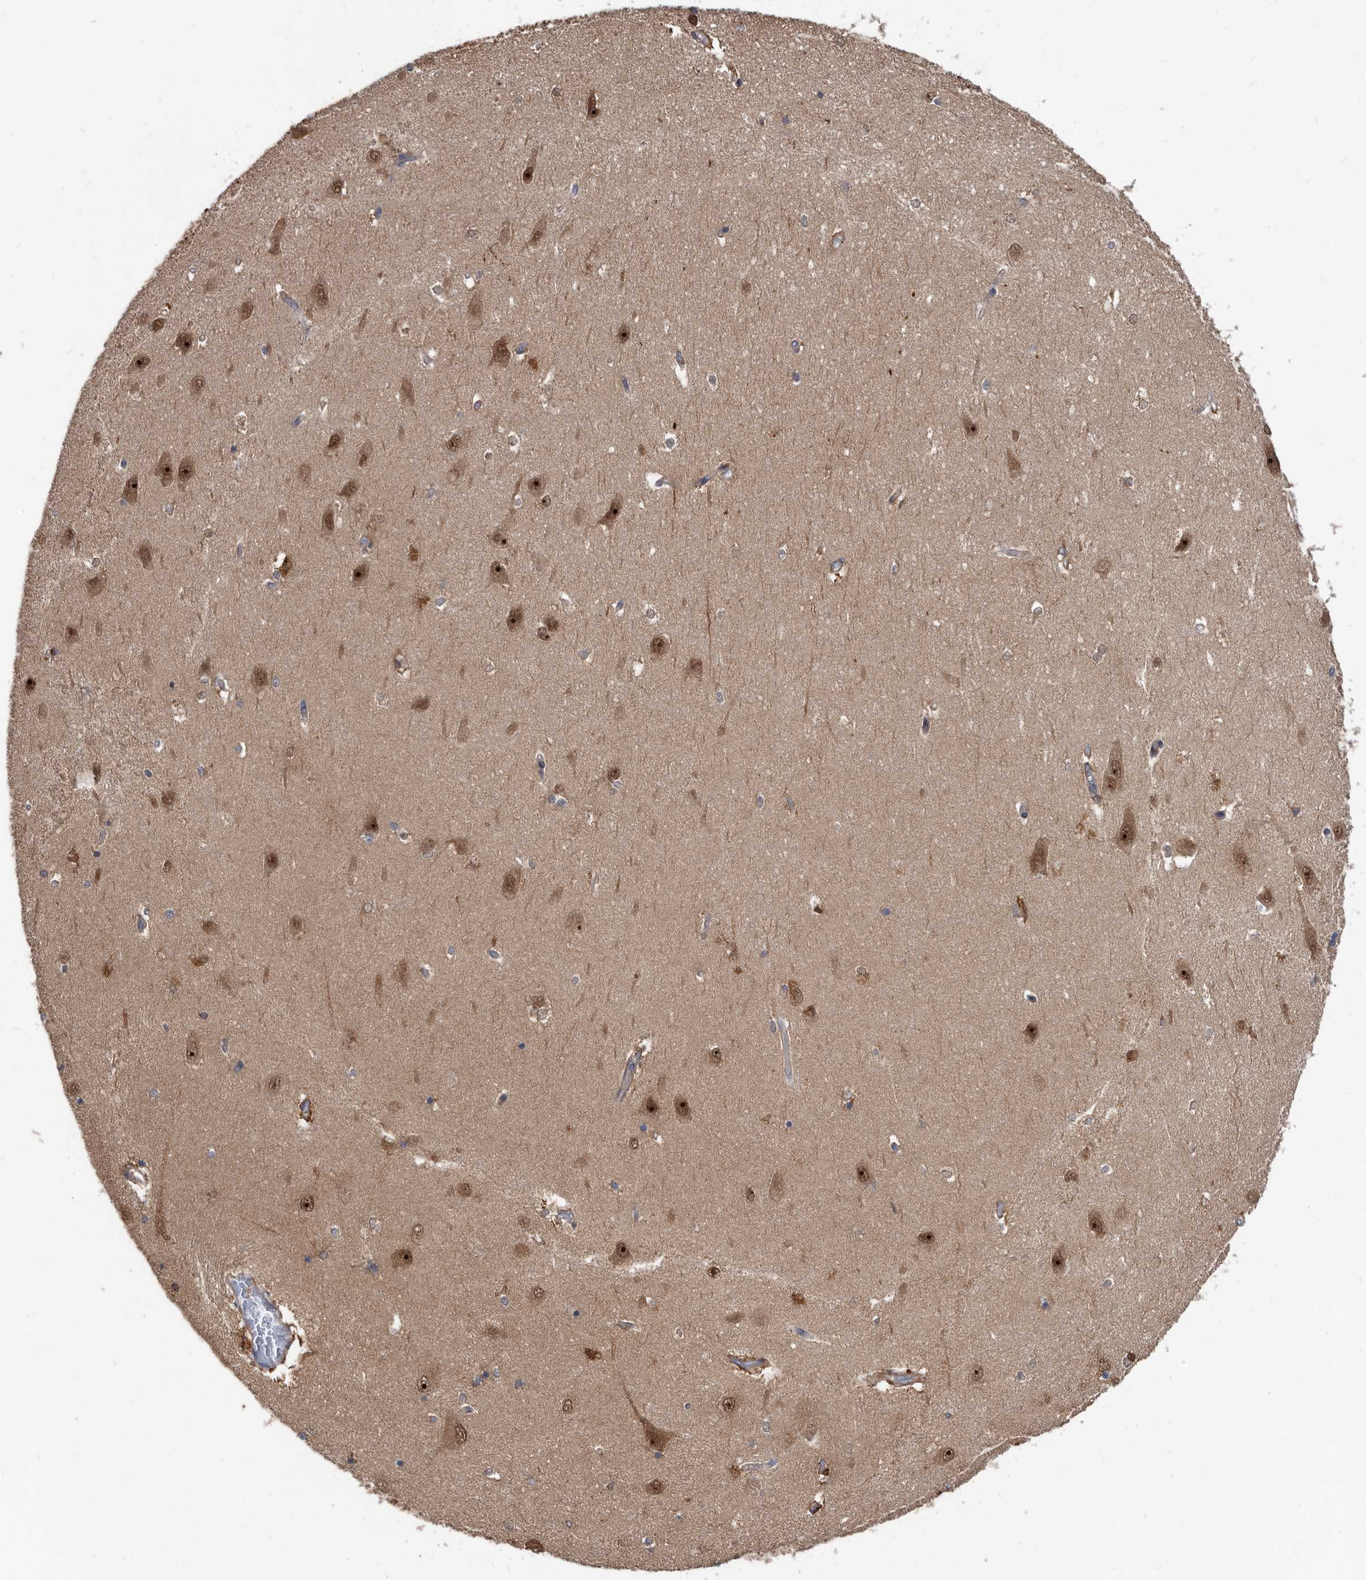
{"staining": {"intensity": "negative", "quantity": "none", "location": "none"}, "tissue": "hippocampus", "cell_type": "Glial cells", "image_type": "normal", "snomed": [{"axis": "morphology", "description": "Normal tissue, NOS"}, {"axis": "topography", "description": "Hippocampus"}], "caption": "The image displays no significant expression in glial cells of hippocampus.", "gene": "APEH", "patient": {"sex": "male", "age": 45}}